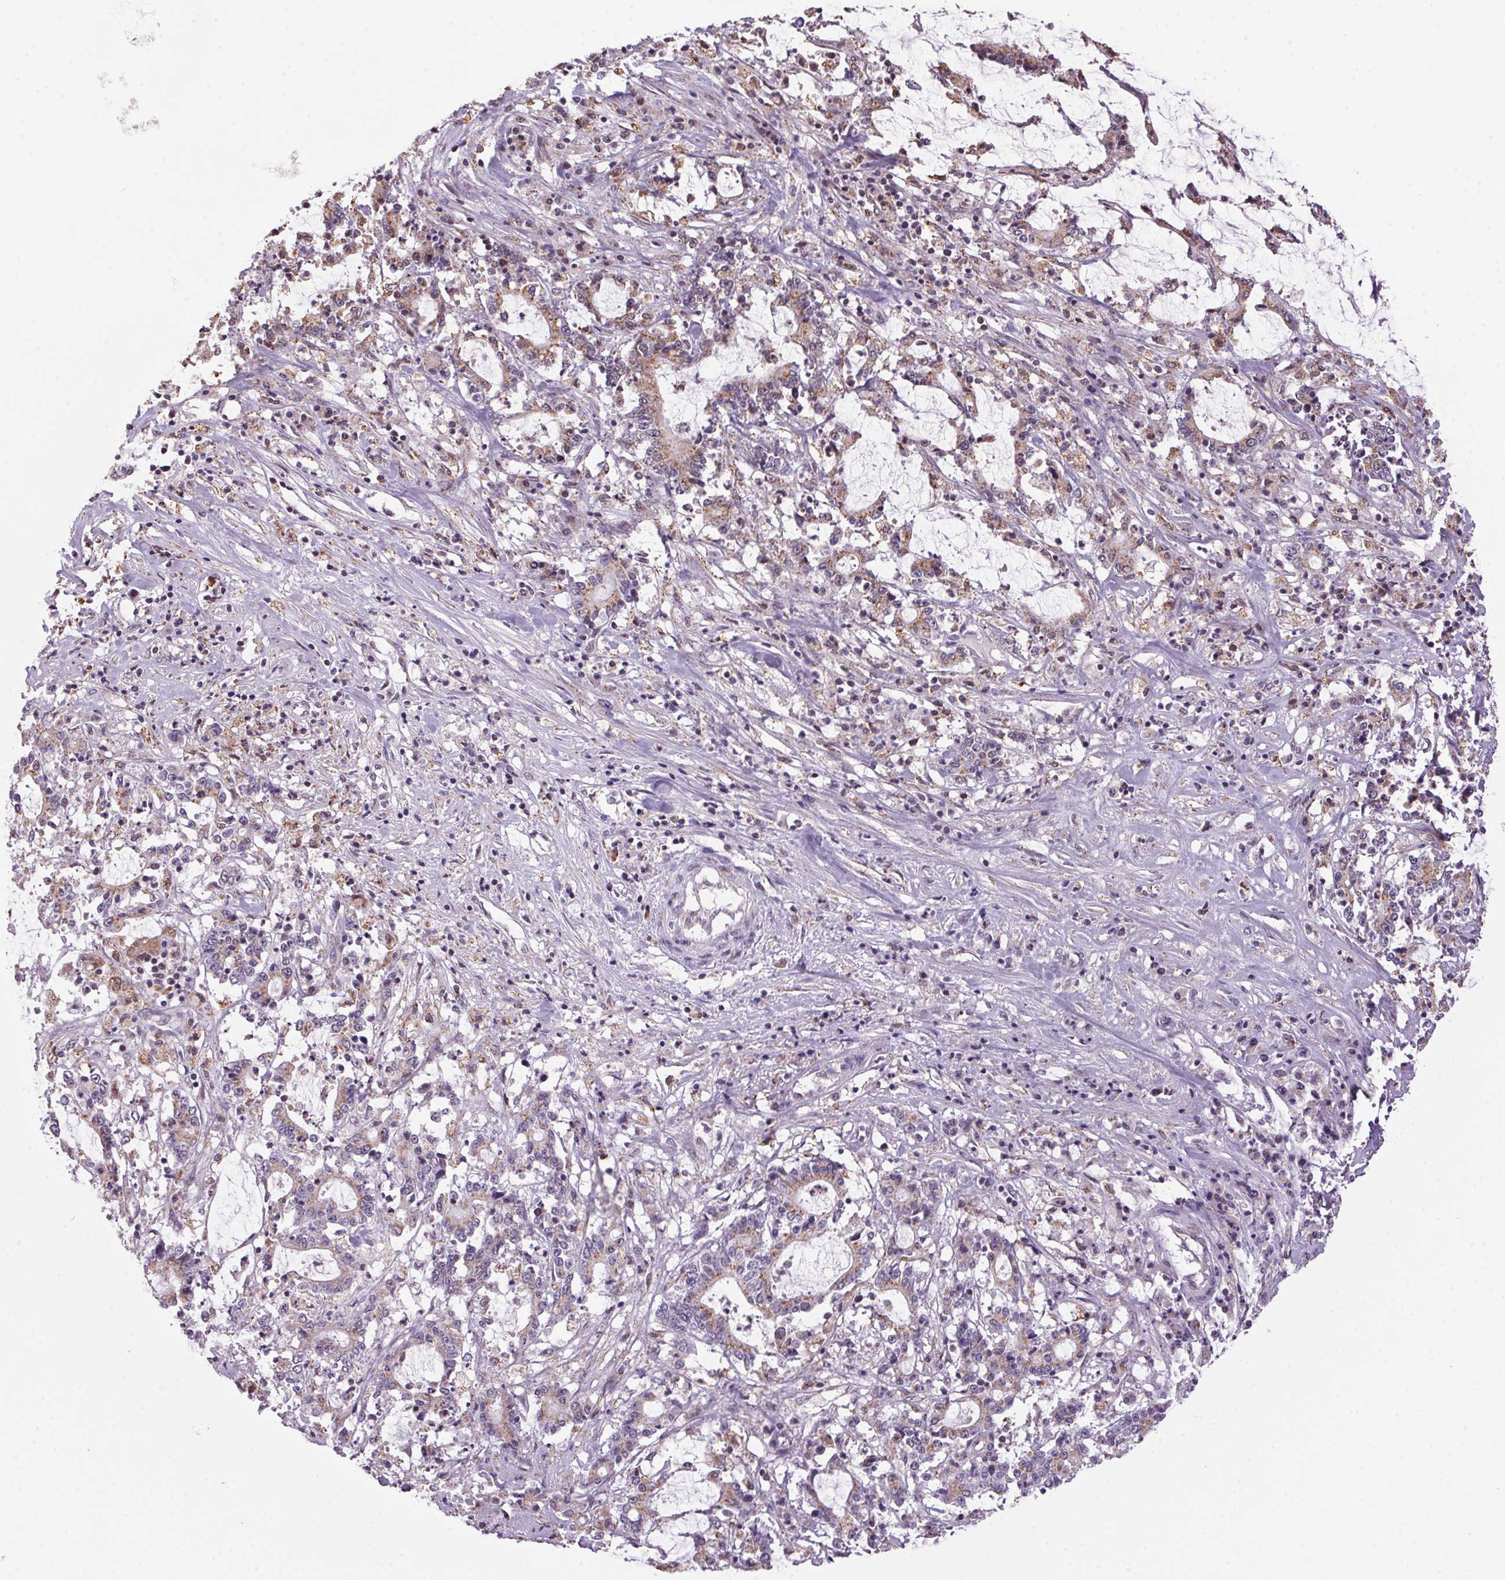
{"staining": {"intensity": "weak", "quantity": ">75%", "location": "cytoplasmic/membranous"}, "tissue": "stomach cancer", "cell_type": "Tumor cells", "image_type": "cancer", "snomed": [{"axis": "morphology", "description": "Adenocarcinoma, NOS"}, {"axis": "topography", "description": "Stomach, upper"}], "caption": "A histopathology image of stomach adenocarcinoma stained for a protein shows weak cytoplasmic/membranous brown staining in tumor cells.", "gene": "AKR1E2", "patient": {"sex": "male", "age": 68}}